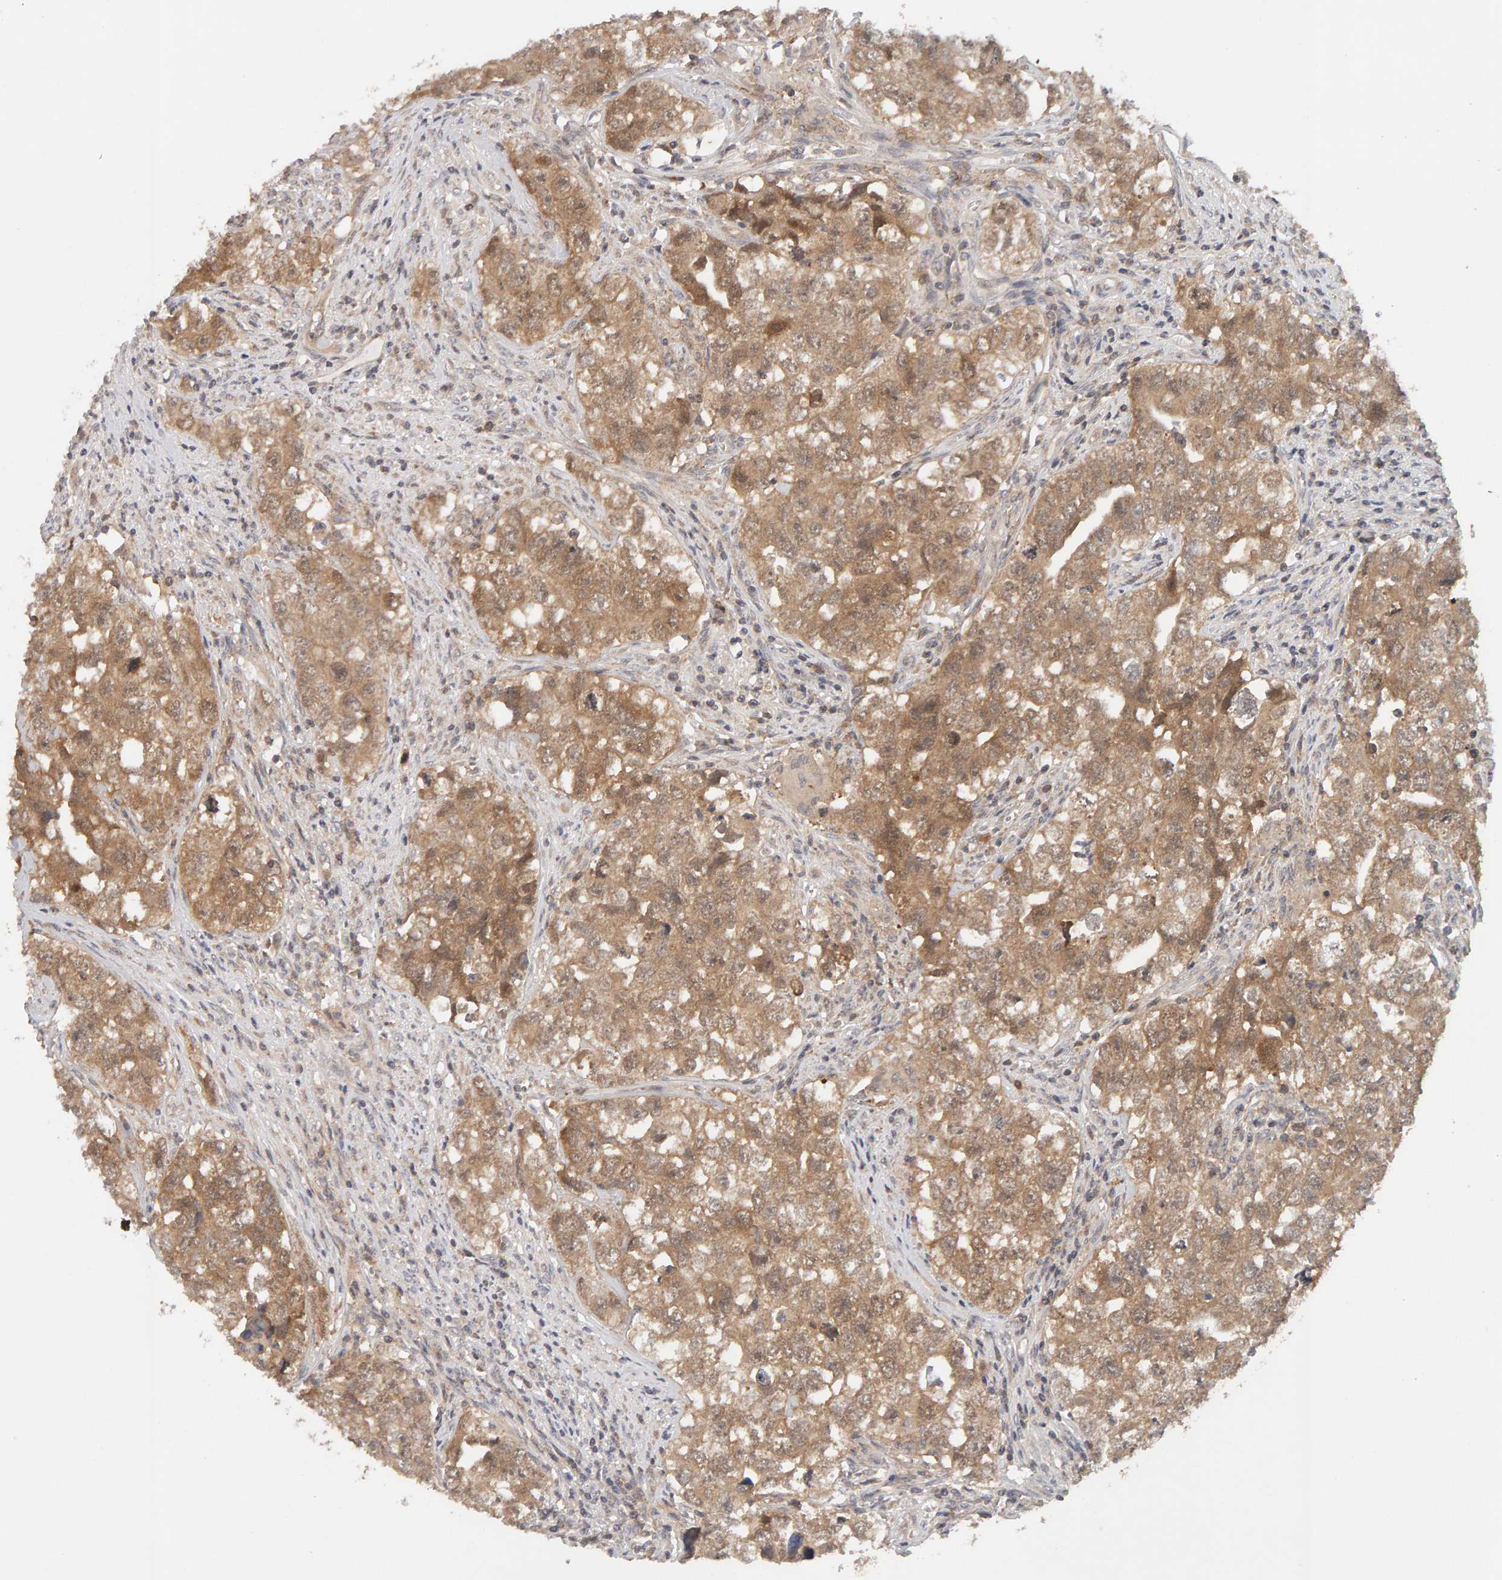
{"staining": {"intensity": "moderate", "quantity": ">75%", "location": "cytoplasmic/membranous"}, "tissue": "testis cancer", "cell_type": "Tumor cells", "image_type": "cancer", "snomed": [{"axis": "morphology", "description": "Seminoma, NOS"}, {"axis": "morphology", "description": "Carcinoma, Embryonal, NOS"}, {"axis": "topography", "description": "Testis"}], "caption": "A medium amount of moderate cytoplasmic/membranous positivity is seen in about >75% of tumor cells in testis cancer (seminoma) tissue.", "gene": "DNAJC7", "patient": {"sex": "male", "age": 43}}